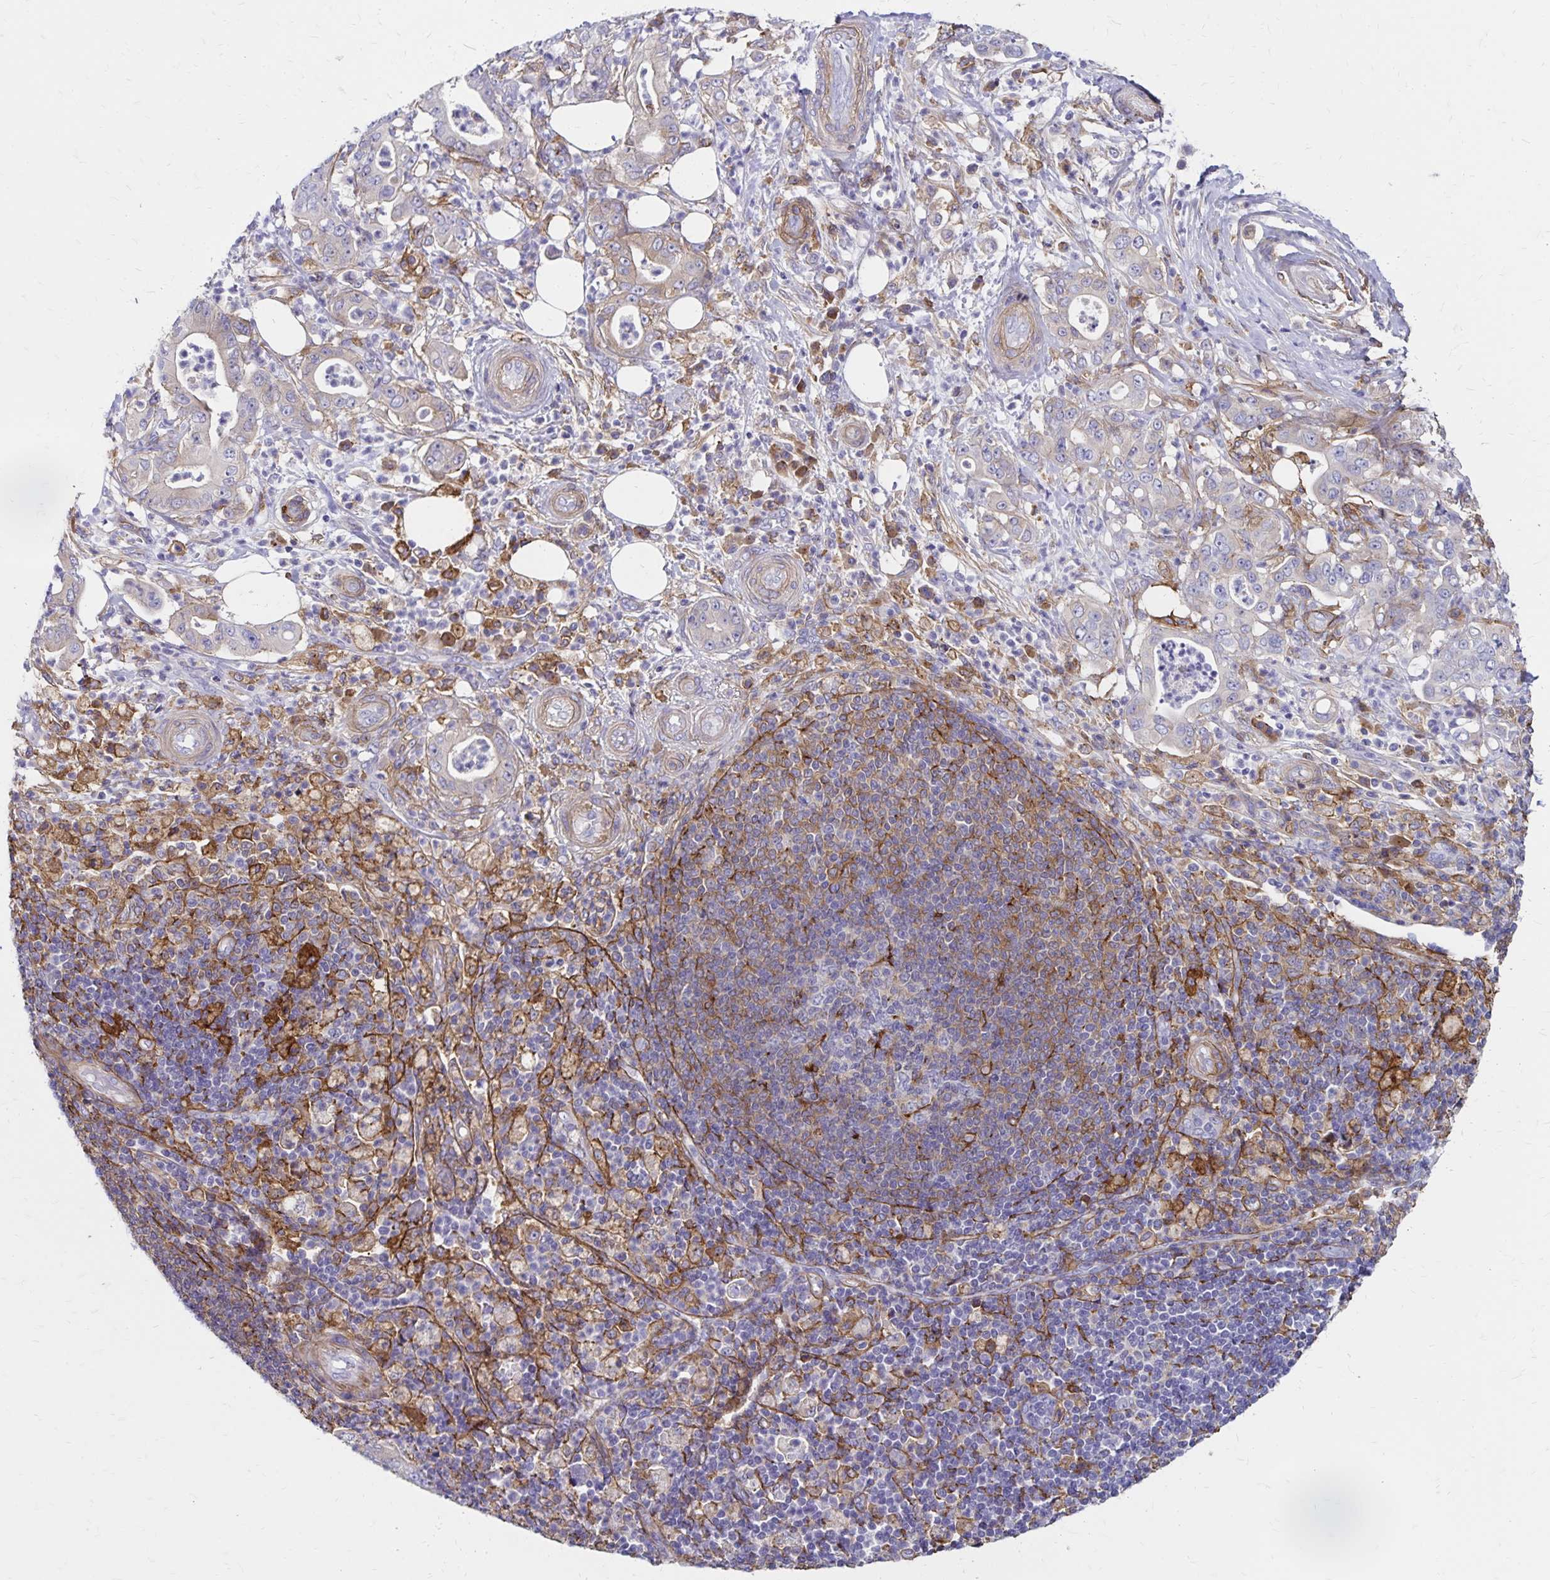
{"staining": {"intensity": "weak", "quantity": "<25%", "location": "cytoplasmic/membranous"}, "tissue": "pancreatic cancer", "cell_type": "Tumor cells", "image_type": "cancer", "snomed": [{"axis": "morphology", "description": "Adenocarcinoma, NOS"}, {"axis": "topography", "description": "Pancreas"}], "caption": "Immunohistochemistry (IHC) micrograph of human pancreatic cancer stained for a protein (brown), which demonstrates no positivity in tumor cells.", "gene": "TNS3", "patient": {"sex": "male", "age": 71}}